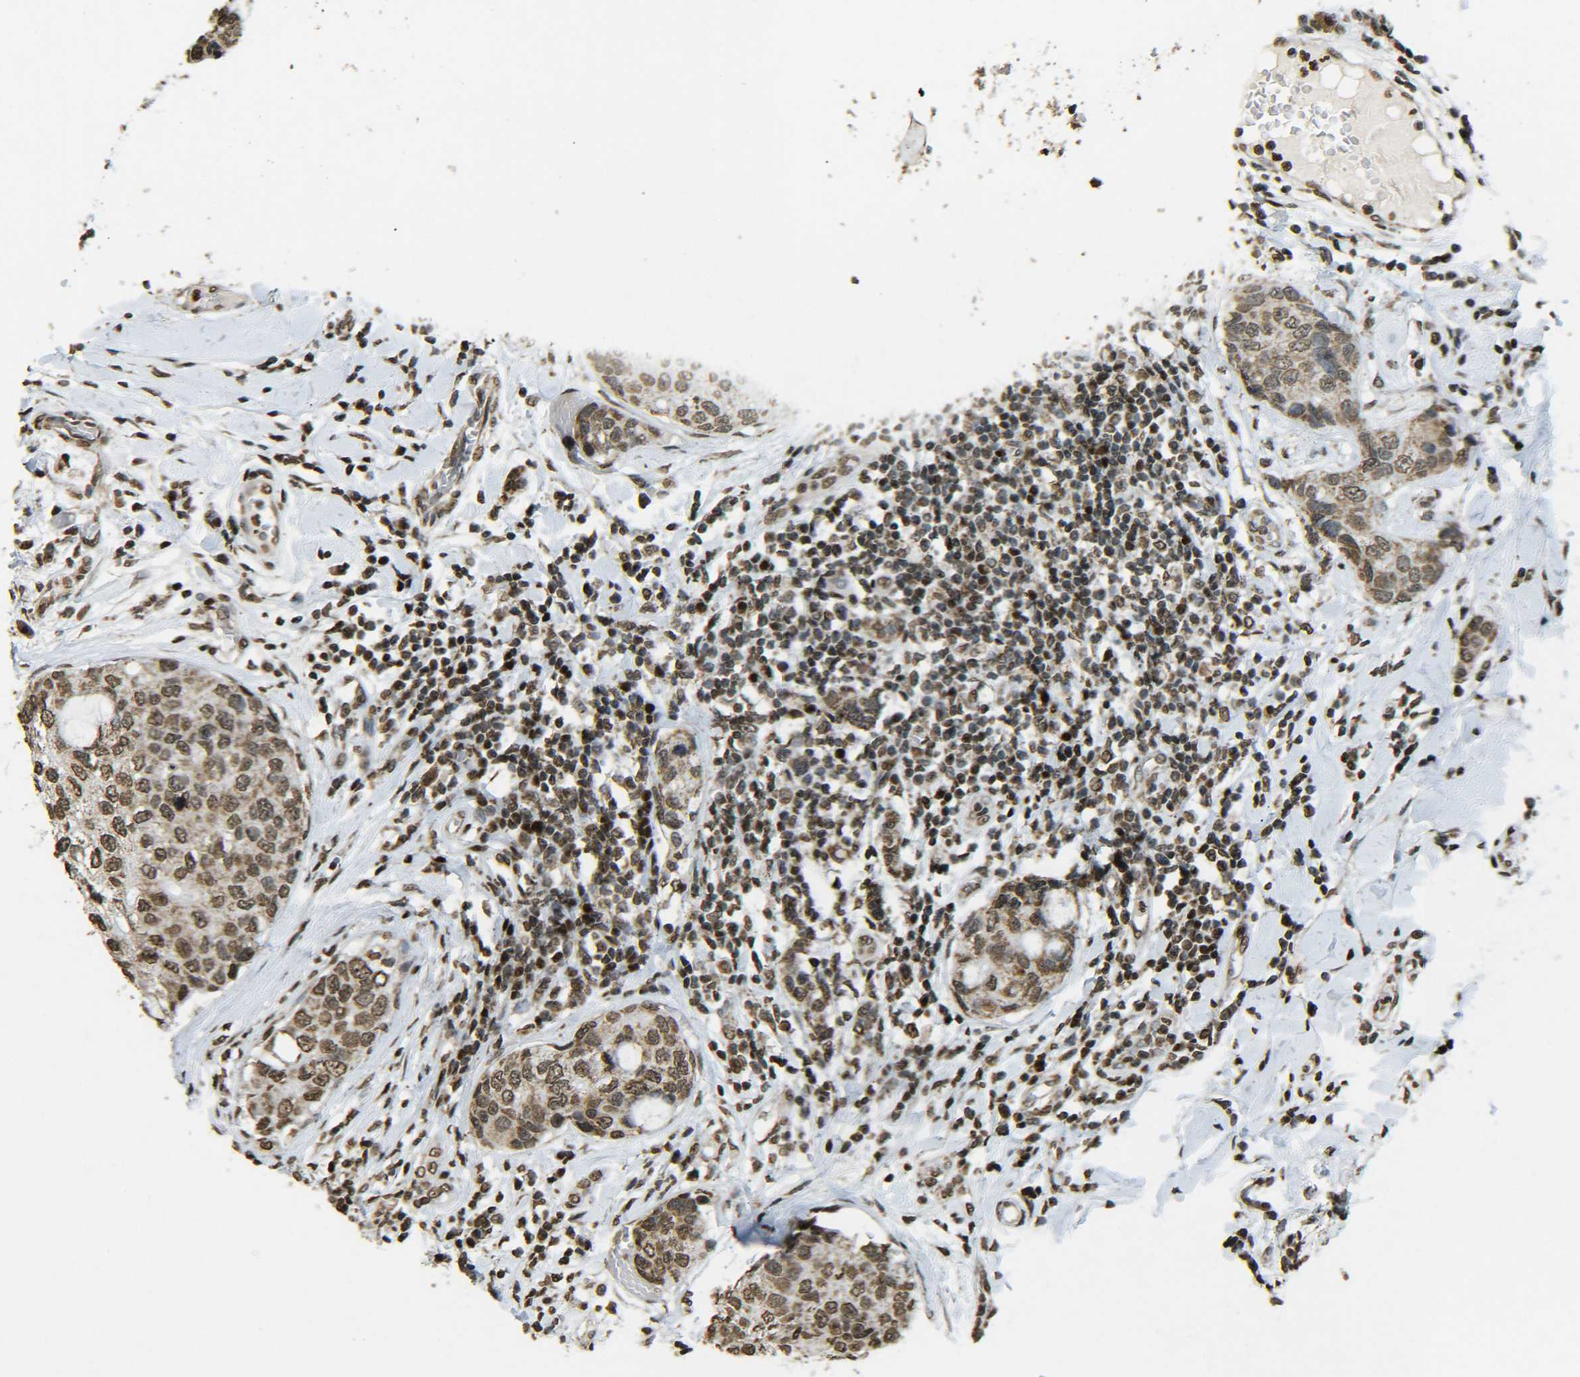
{"staining": {"intensity": "moderate", "quantity": ">75%", "location": "nuclear"}, "tissue": "breast cancer", "cell_type": "Tumor cells", "image_type": "cancer", "snomed": [{"axis": "morphology", "description": "Duct carcinoma"}, {"axis": "topography", "description": "Breast"}], "caption": "Moderate nuclear positivity for a protein is present in approximately >75% of tumor cells of breast infiltrating ductal carcinoma using immunohistochemistry (IHC).", "gene": "NEUROG2", "patient": {"sex": "female", "age": 27}}